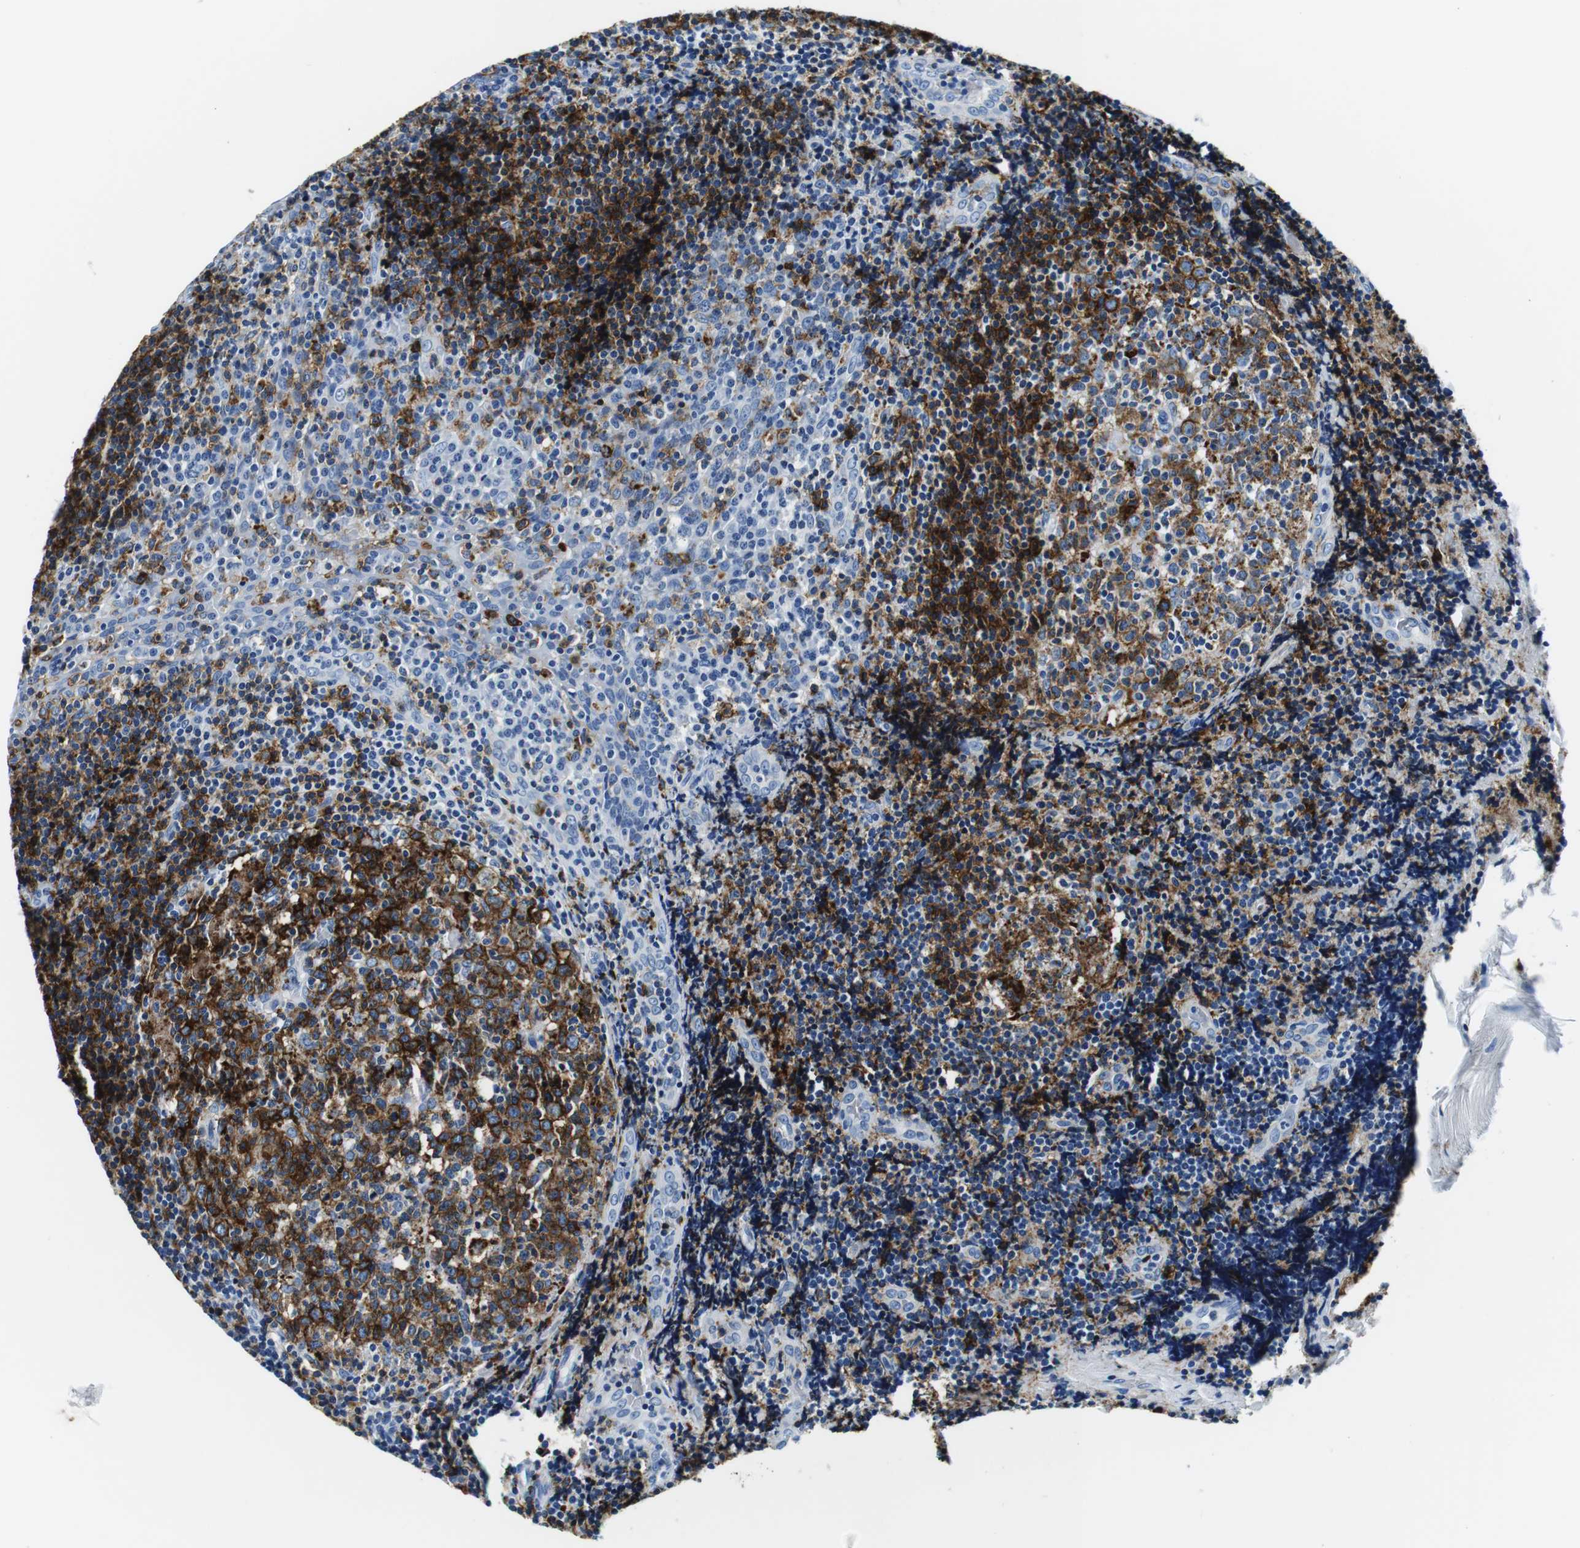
{"staining": {"intensity": "strong", "quantity": "25%-75%", "location": "cytoplasmic/membranous"}, "tissue": "tonsil", "cell_type": "Germinal center cells", "image_type": "normal", "snomed": [{"axis": "morphology", "description": "Normal tissue, NOS"}, {"axis": "topography", "description": "Tonsil"}], "caption": "Normal tonsil exhibits strong cytoplasmic/membranous staining in about 25%-75% of germinal center cells.", "gene": "HLA", "patient": {"sex": "male", "age": 31}}